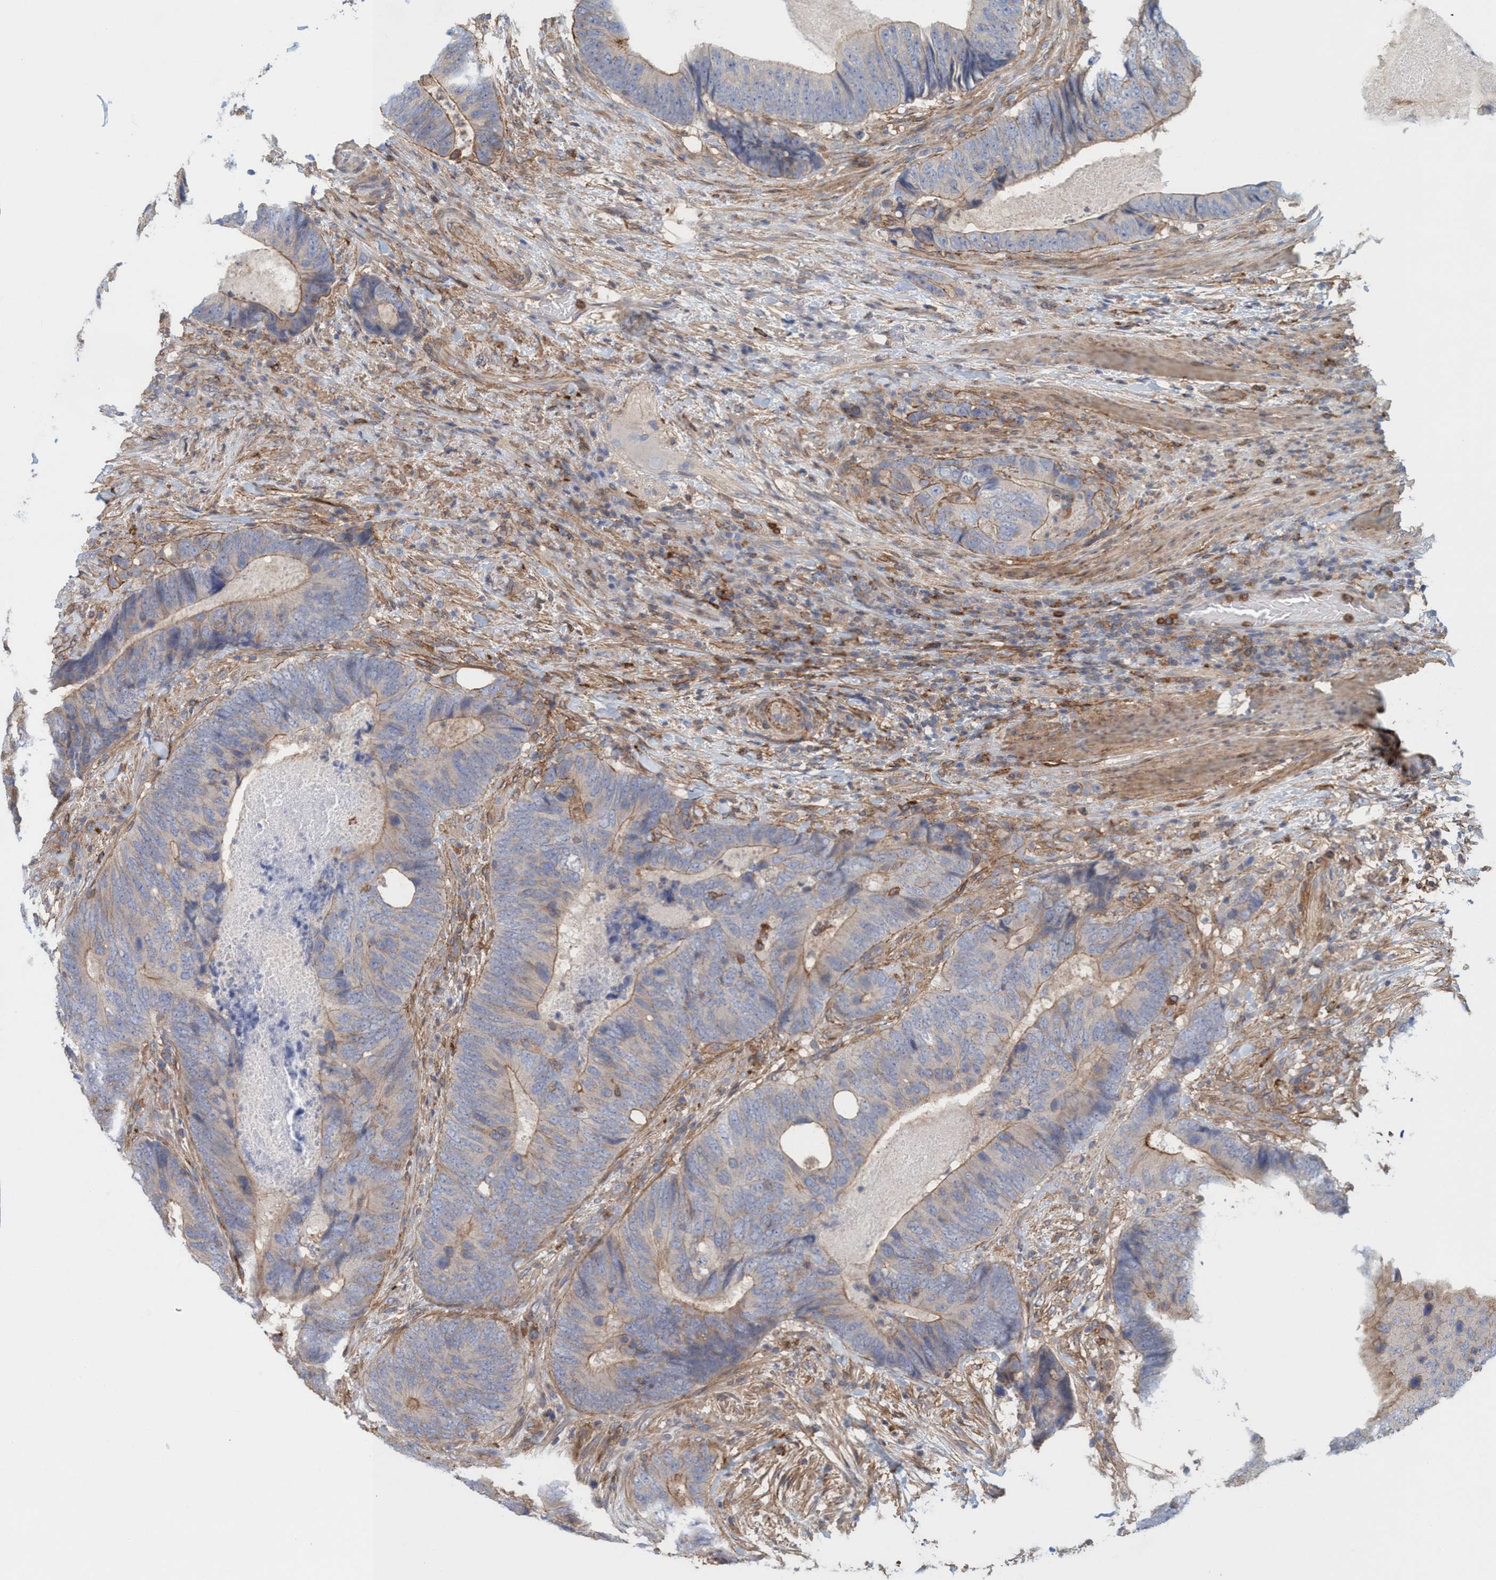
{"staining": {"intensity": "moderate", "quantity": "<25%", "location": "cytoplasmic/membranous"}, "tissue": "colorectal cancer", "cell_type": "Tumor cells", "image_type": "cancer", "snomed": [{"axis": "morphology", "description": "Adenocarcinoma, NOS"}, {"axis": "topography", "description": "Colon"}], "caption": "Human colorectal cancer (adenocarcinoma) stained for a protein (brown) reveals moderate cytoplasmic/membranous positive positivity in approximately <25% of tumor cells.", "gene": "SPECC1", "patient": {"sex": "male", "age": 56}}